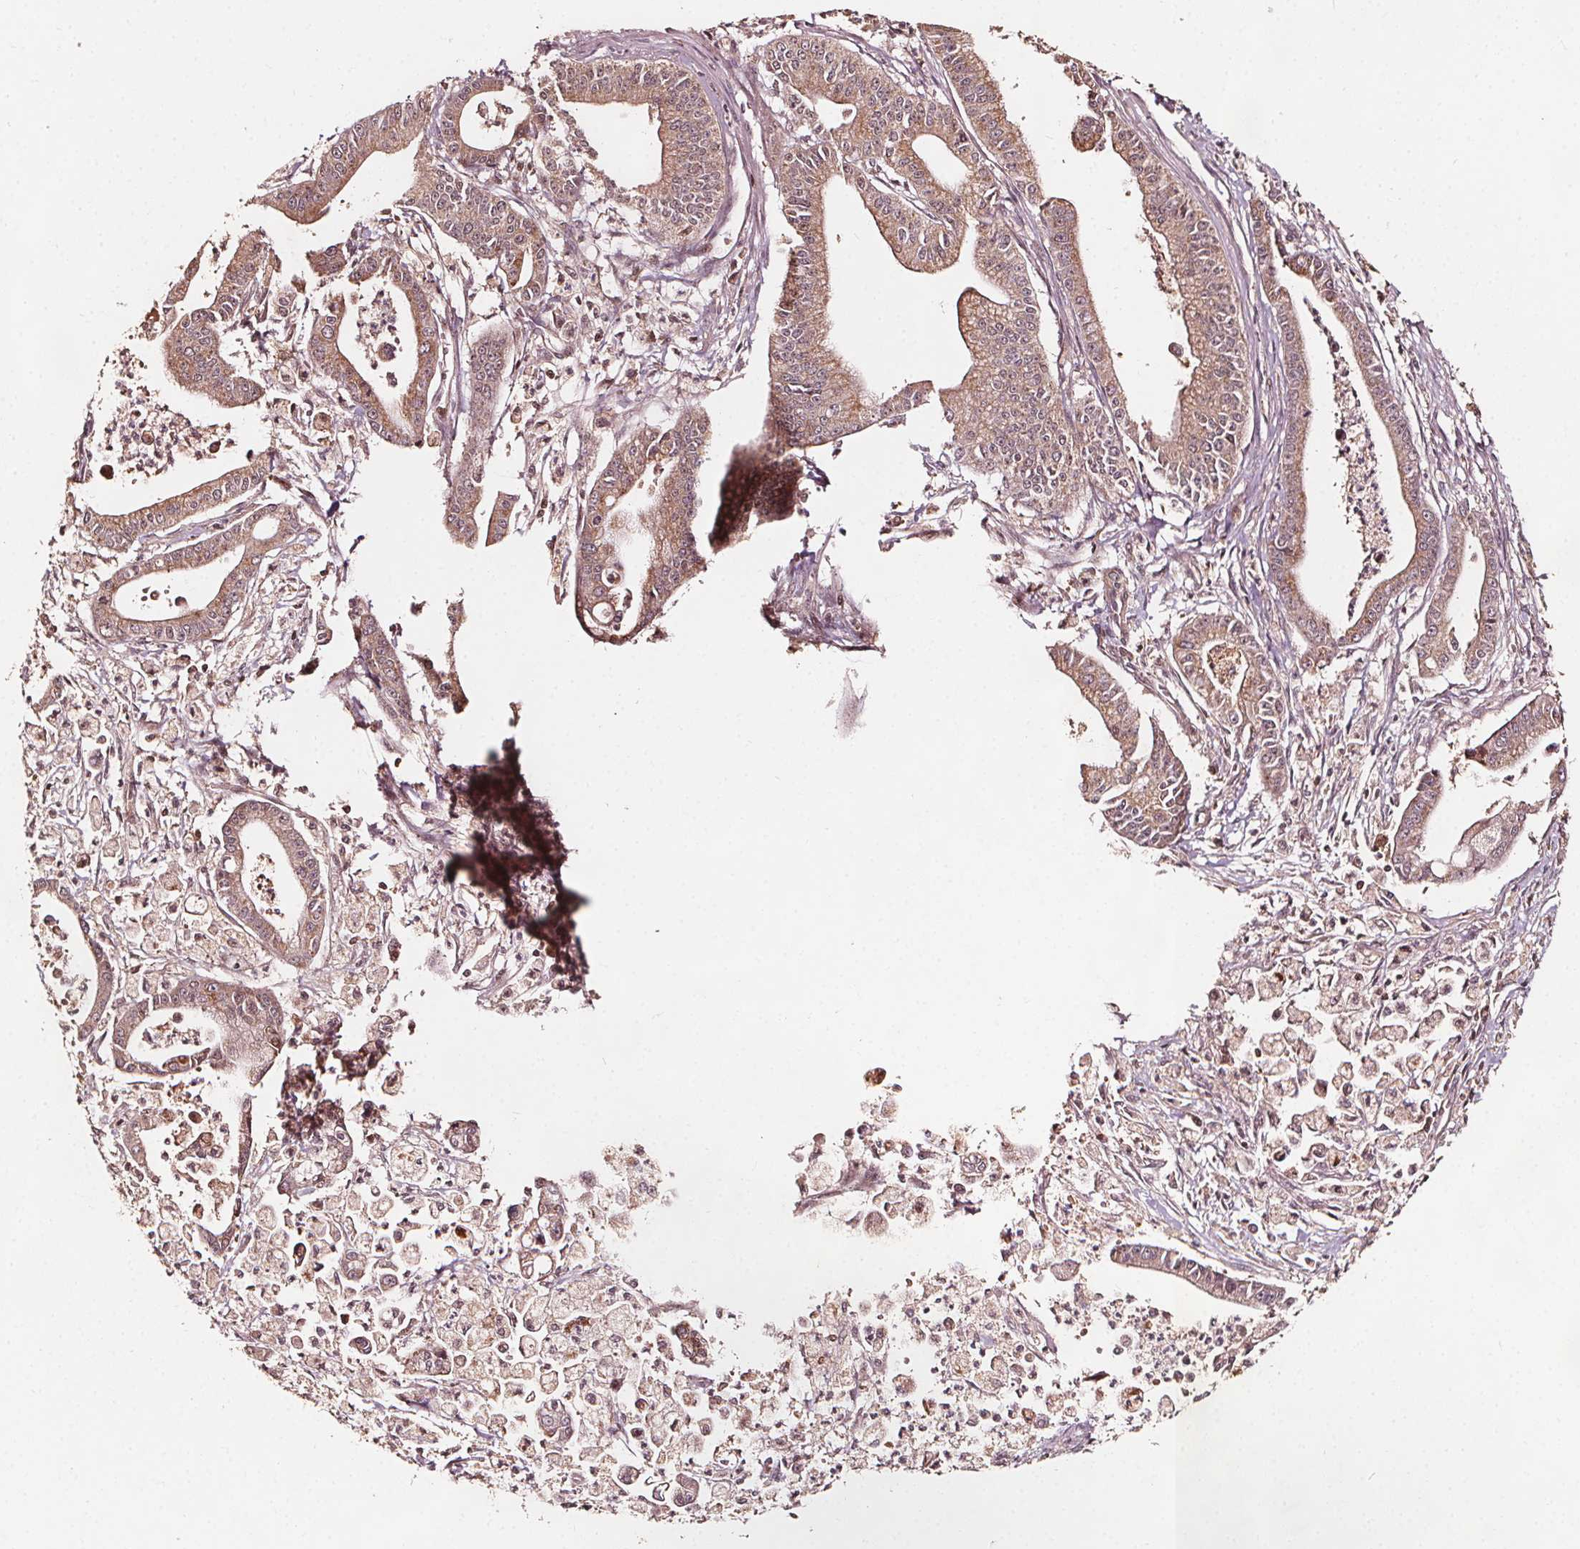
{"staining": {"intensity": "weak", "quantity": "25%-75%", "location": "cytoplasmic/membranous"}, "tissue": "pancreatic cancer", "cell_type": "Tumor cells", "image_type": "cancer", "snomed": [{"axis": "morphology", "description": "Adenocarcinoma, NOS"}, {"axis": "topography", "description": "Pancreas"}], "caption": "Adenocarcinoma (pancreatic) stained for a protein displays weak cytoplasmic/membranous positivity in tumor cells.", "gene": "AIP", "patient": {"sex": "female", "age": 65}}